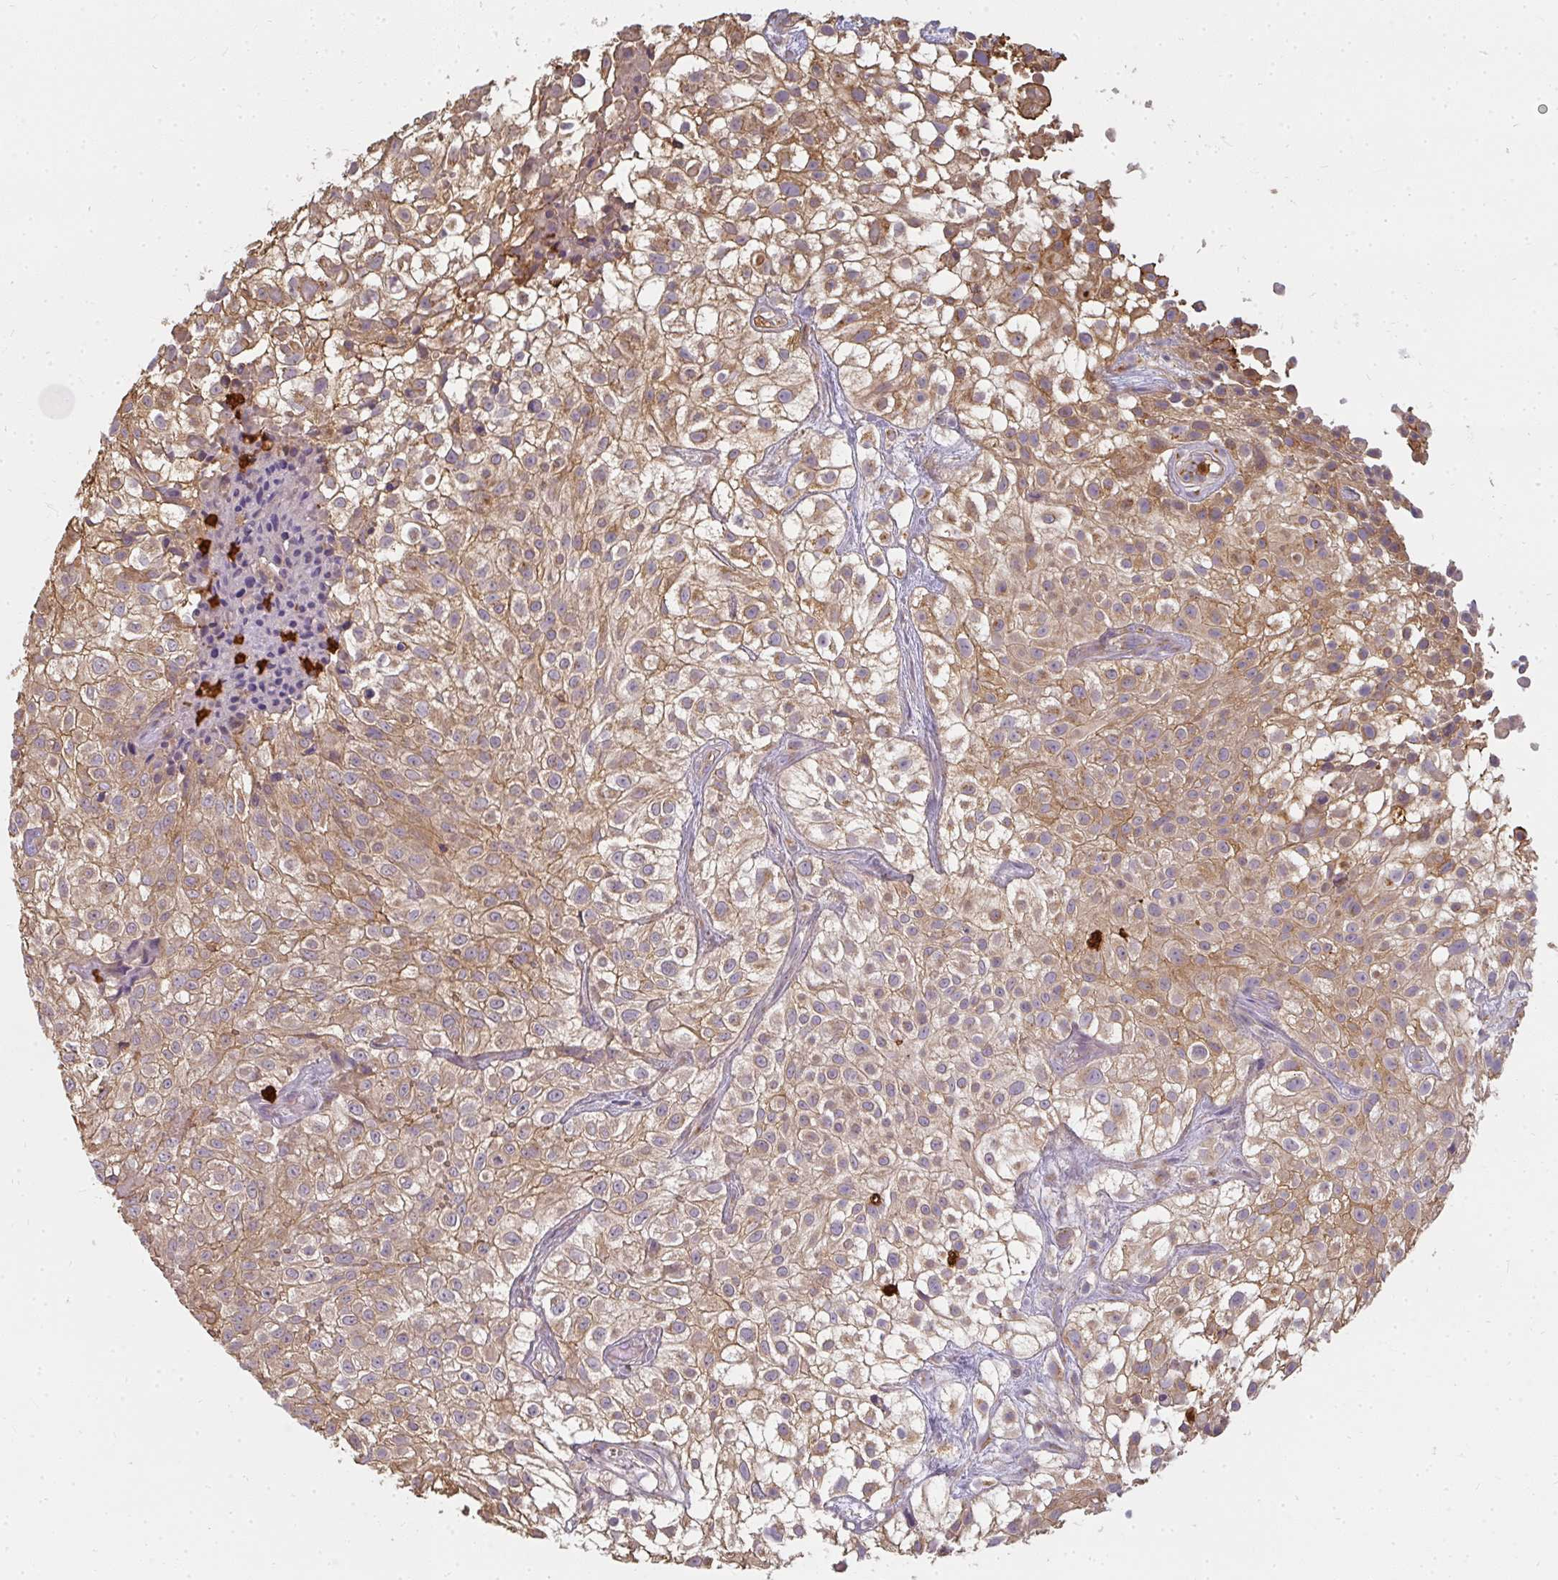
{"staining": {"intensity": "moderate", "quantity": ">75%", "location": "cytoplasmic/membranous"}, "tissue": "urothelial cancer", "cell_type": "Tumor cells", "image_type": "cancer", "snomed": [{"axis": "morphology", "description": "Urothelial carcinoma, High grade"}, {"axis": "topography", "description": "Urinary bladder"}], "caption": "Urothelial cancer stained with IHC exhibits moderate cytoplasmic/membranous positivity in about >75% of tumor cells.", "gene": "CNTRL", "patient": {"sex": "male", "age": 56}}